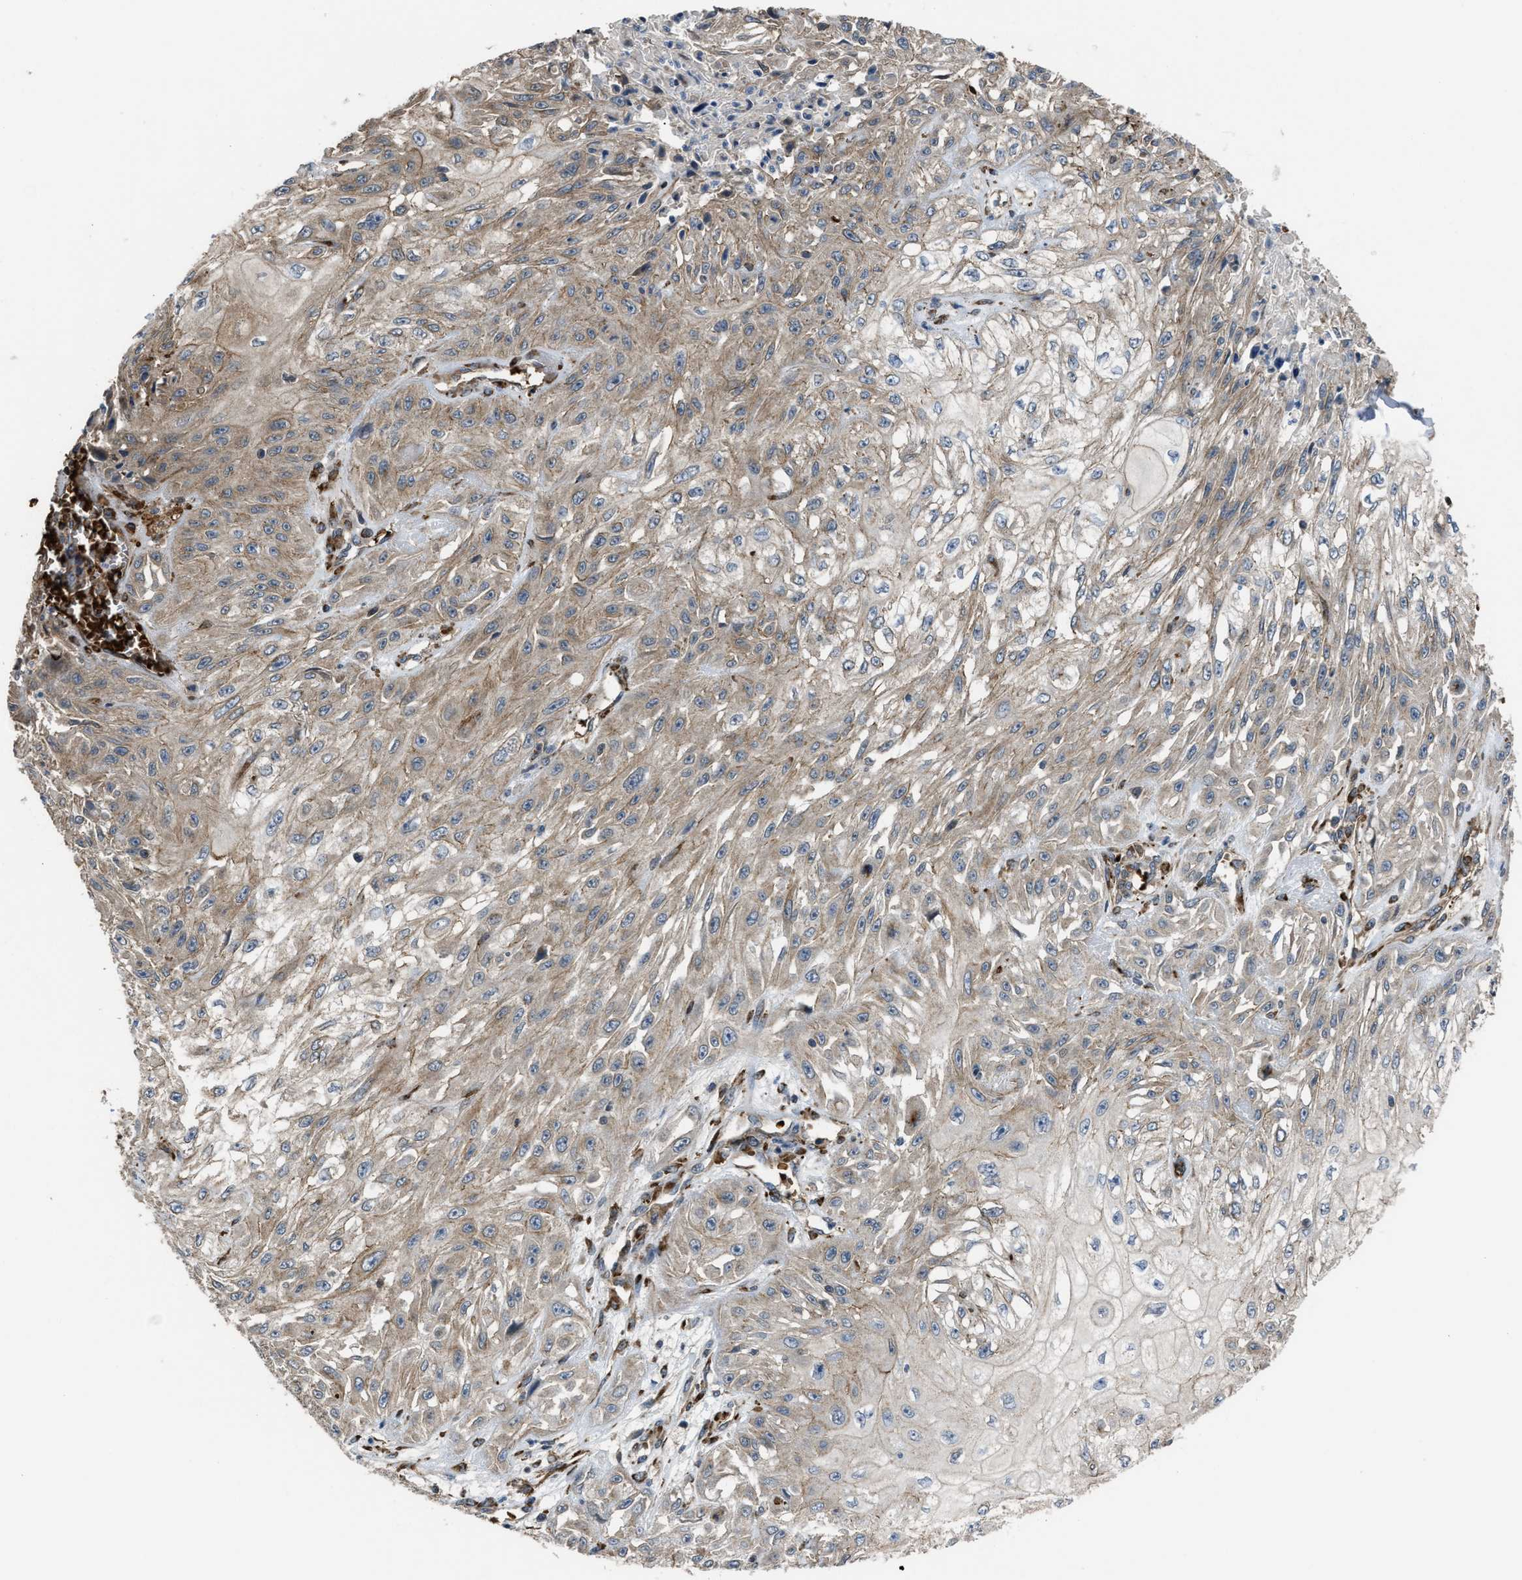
{"staining": {"intensity": "weak", "quantity": ">75%", "location": "cytoplasmic/membranous"}, "tissue": "skin cancer", "cell_type": "Tumor cells", "image_type": "cancer", "snomed": [{"axis": "morphology", "description": "Squamous cell carcinoma, NOS"}, {"axis": "morphology", "description": "Squamous cell carcinoma, metastatic, NOS"}, {"axis": "topography", "description": "Skin"}, {"axis": "topography", "description": "Lymph node"}], "caption": "Immunohistochemistry (IHC) micrograph of neoplastic tissue: human skin cancer stained using IHC displays low levels of weak protein expression localized specifically in the cytoplasmic/membranous of tumor cells, appearing as a cytoplasmic/membranous brown color.", "gene": "SELENOM", "patient": {"sex": "male", "age": 75}}